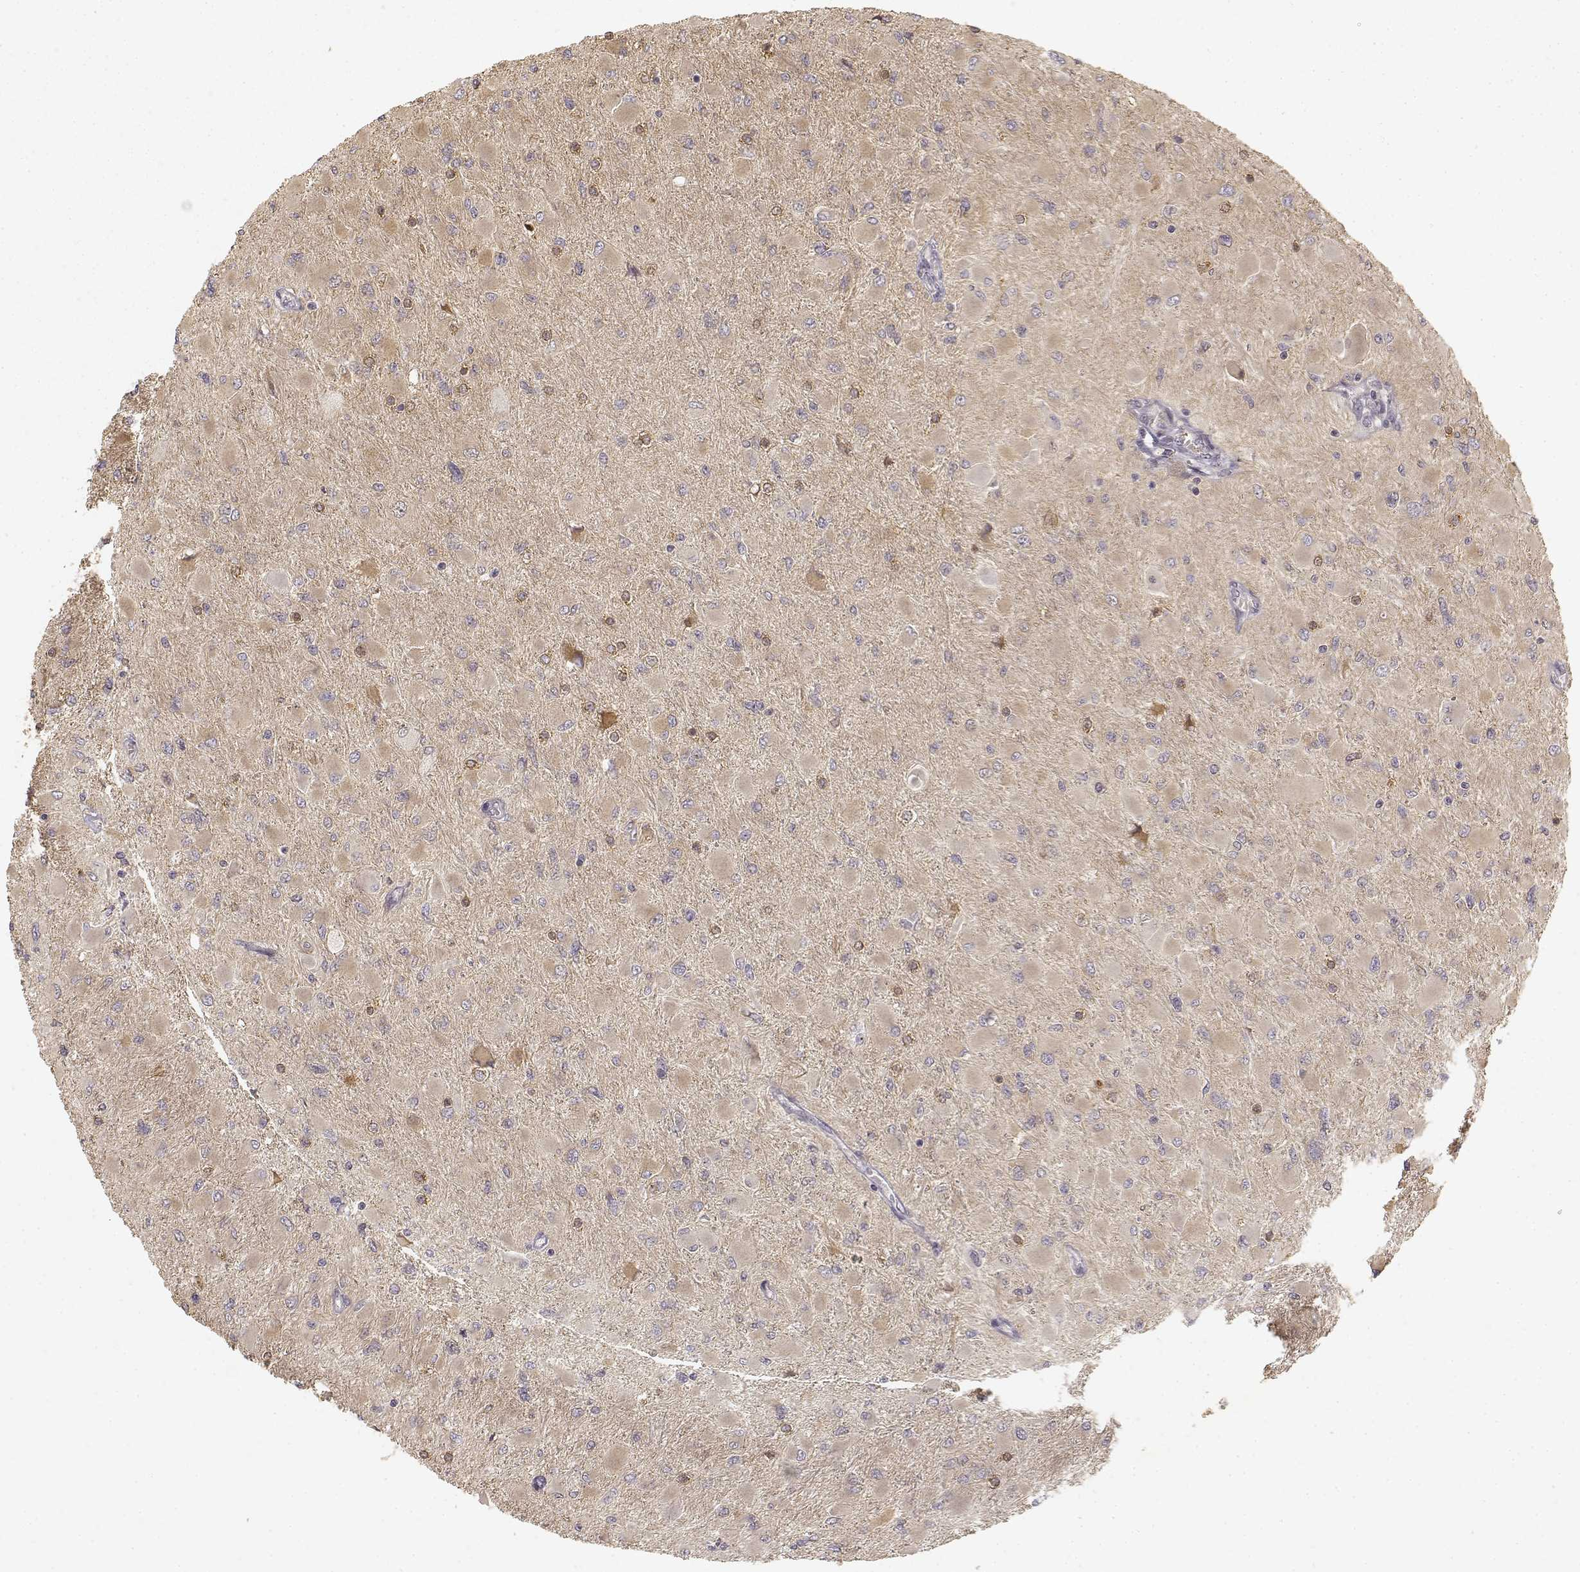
{"staining": {"intensity": "weak", "quantity": ">75%", "location": "cytoplasmic/membranous"}, "tissue": "glioma", "cell_type": "Tumor cells", "image_type": "cancer", "snomed": [{"axis": "morphology", "description": "Glioma, malignant, High grade"}, {"axis": "topography", "description": "Cerebral cortex"}], "caption": "Protein staining of glioma tissue exhibits weak cytoplasmic/membranous expression in about >75% of tumor cells.", "gene": "MED12L", "patient": {"sex": "female", "age": 36}}